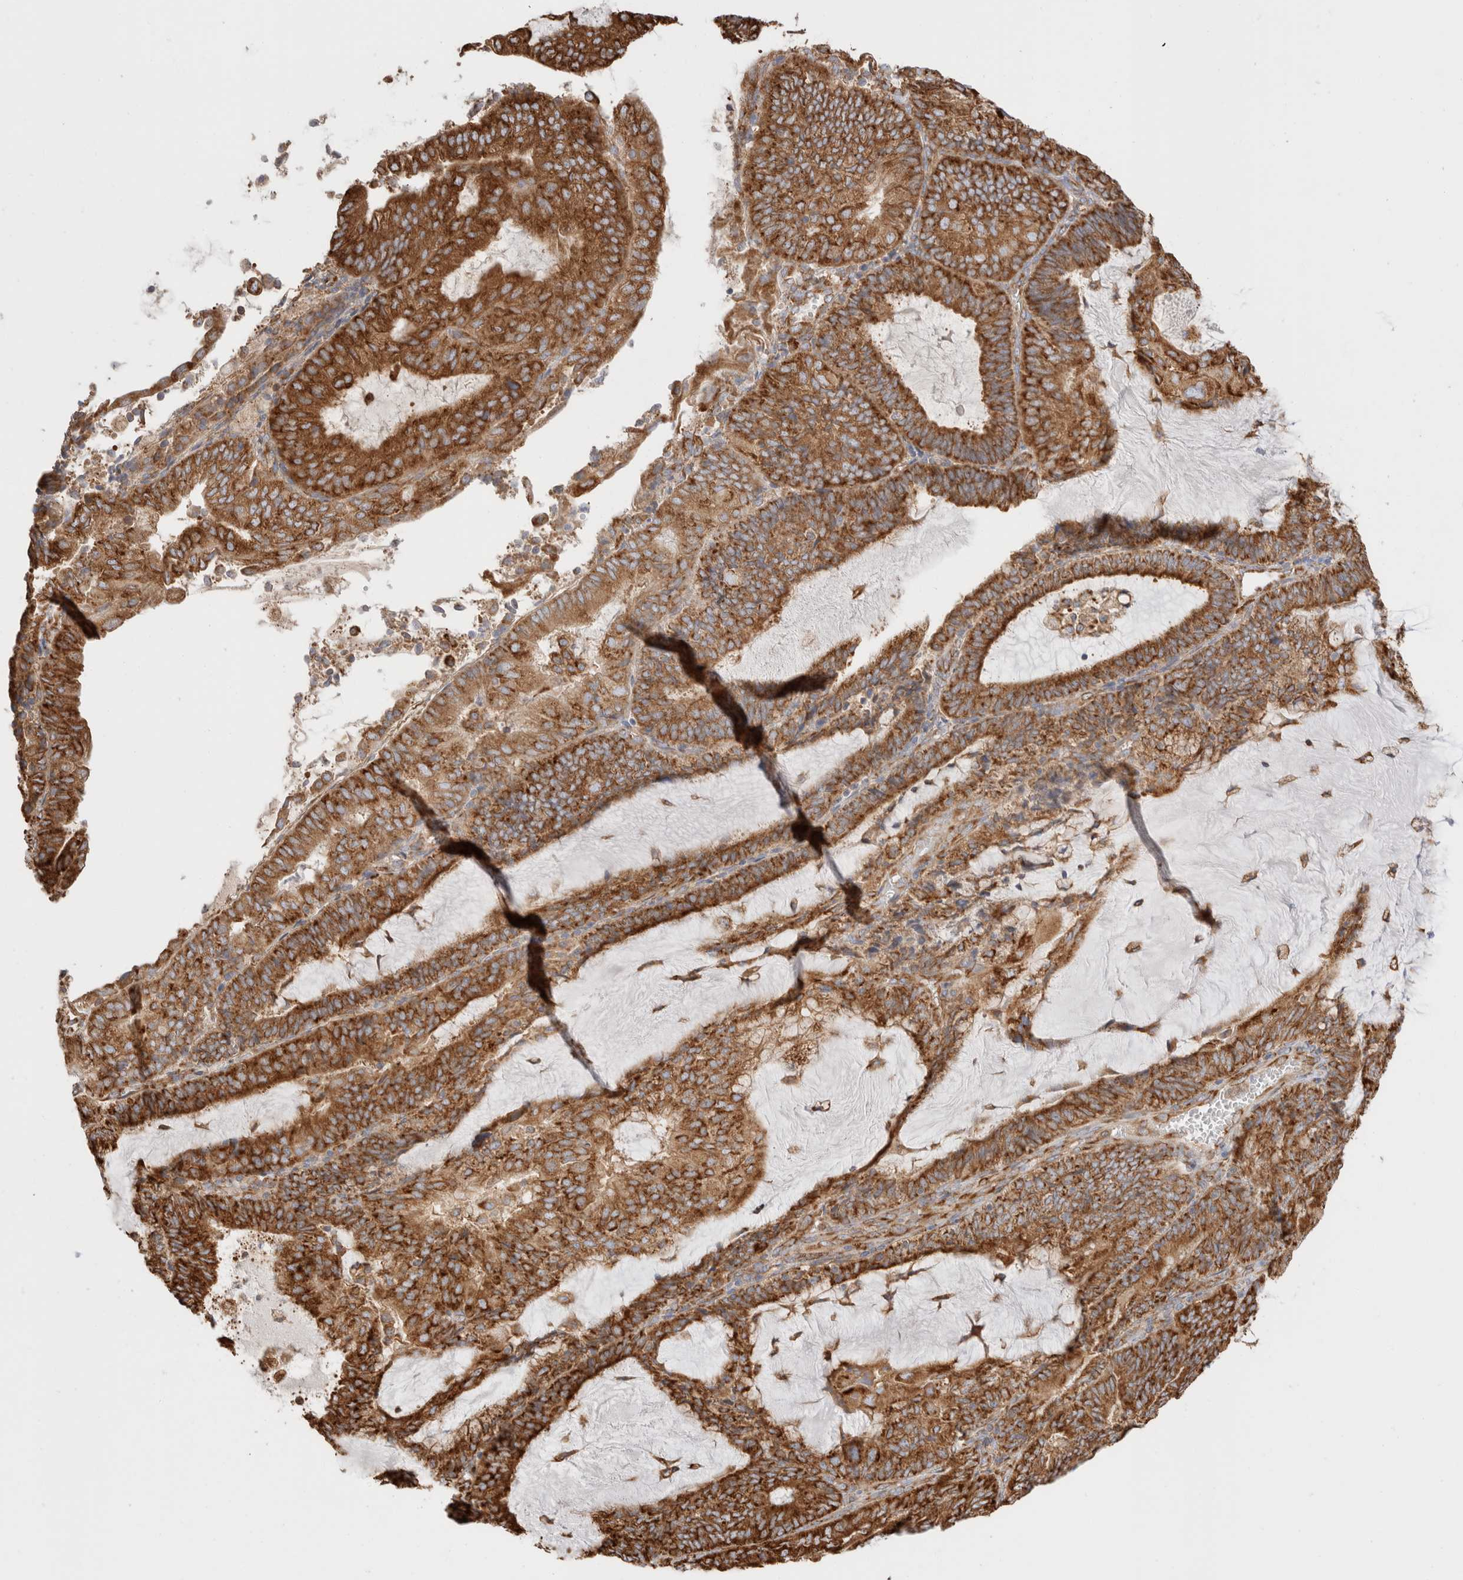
{"staining": {"intensity": "strong", "quantity": ">75%", "location": "cytoplasmic/membranous"}, "tissue": "endometrial cancer", "cell_type": "Tumor cells", "image_type": "cancer", "snomed": [{"axis": "morphology", "description": "Adenocarcinoma, NOS"}, {"axis": "topography", "description": "Endometrium"}], "caption": "Endometrial adenocarcinoma stained with DAB immunohistochemistry exhibits high levels of strong cytoplasmic/membranous positivity in about >75% of tumor cells. The staining is performed using DAB brown chromogen to label protein expression. The nuclei are counter-stained blue using hematoxylin.", "gene": "ZC2HC1A", "patient": {"sex": "female", "age": 81}}